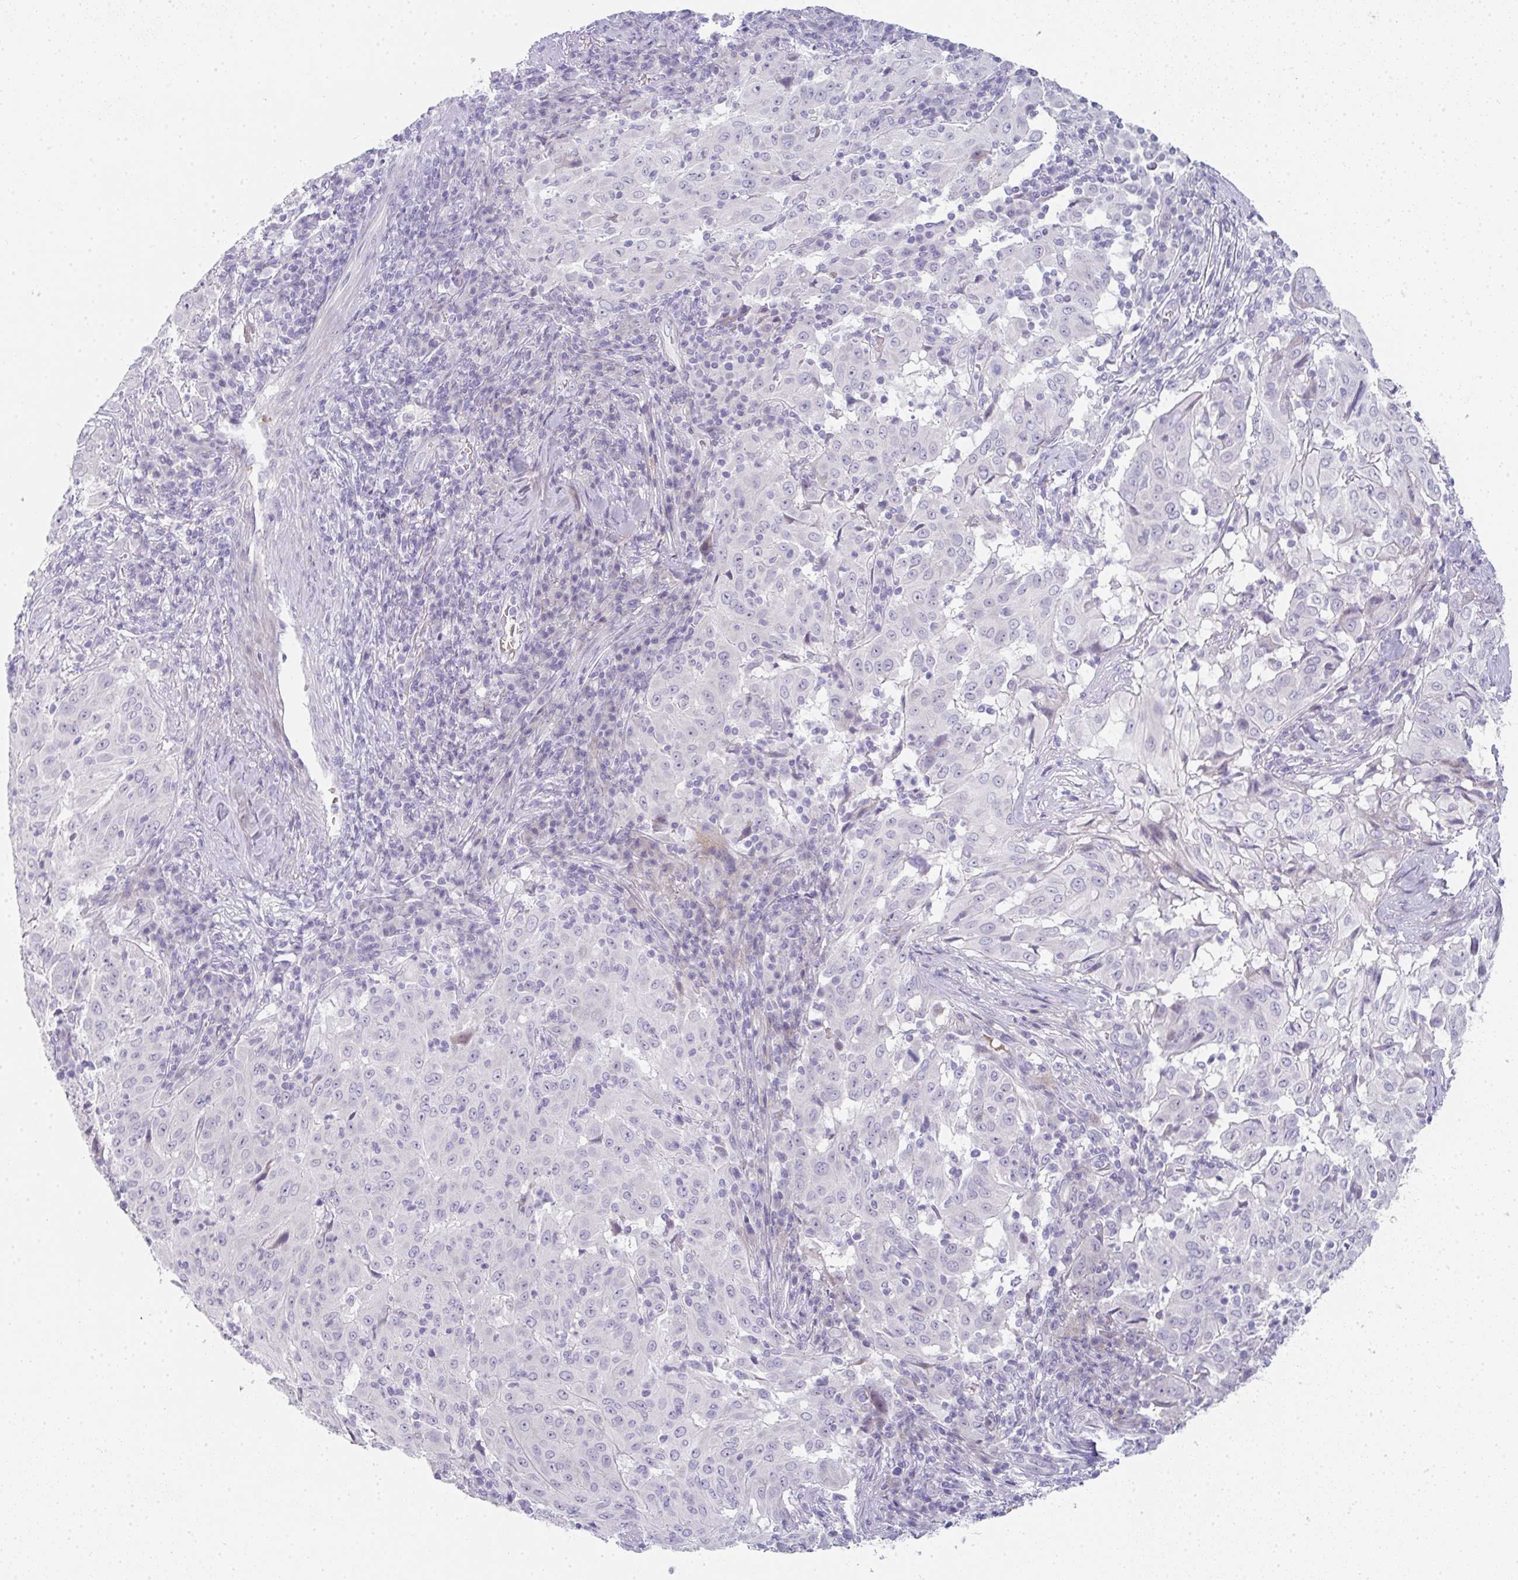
{"staining": {"intensity": "negative", "quantity": "none", "location": "none"}, "tissue": "pancreatic cancer", "cell_type": "Tumor cells", "image_type": "cancer", "snomed": [{"axis": "morphology", "description": "Adenocarcinoma, NOS"}, {"axis": "topography", "description": "Pancreas"}], "caption": "Immunohistochemistry image of neoplastic tissue: pancreatic adenocarcinoma stained with DAB exhibits no significant protein staining in tumor cells.", "gene": "NEU2", "patient": {"sex": "male", "age": 63}}